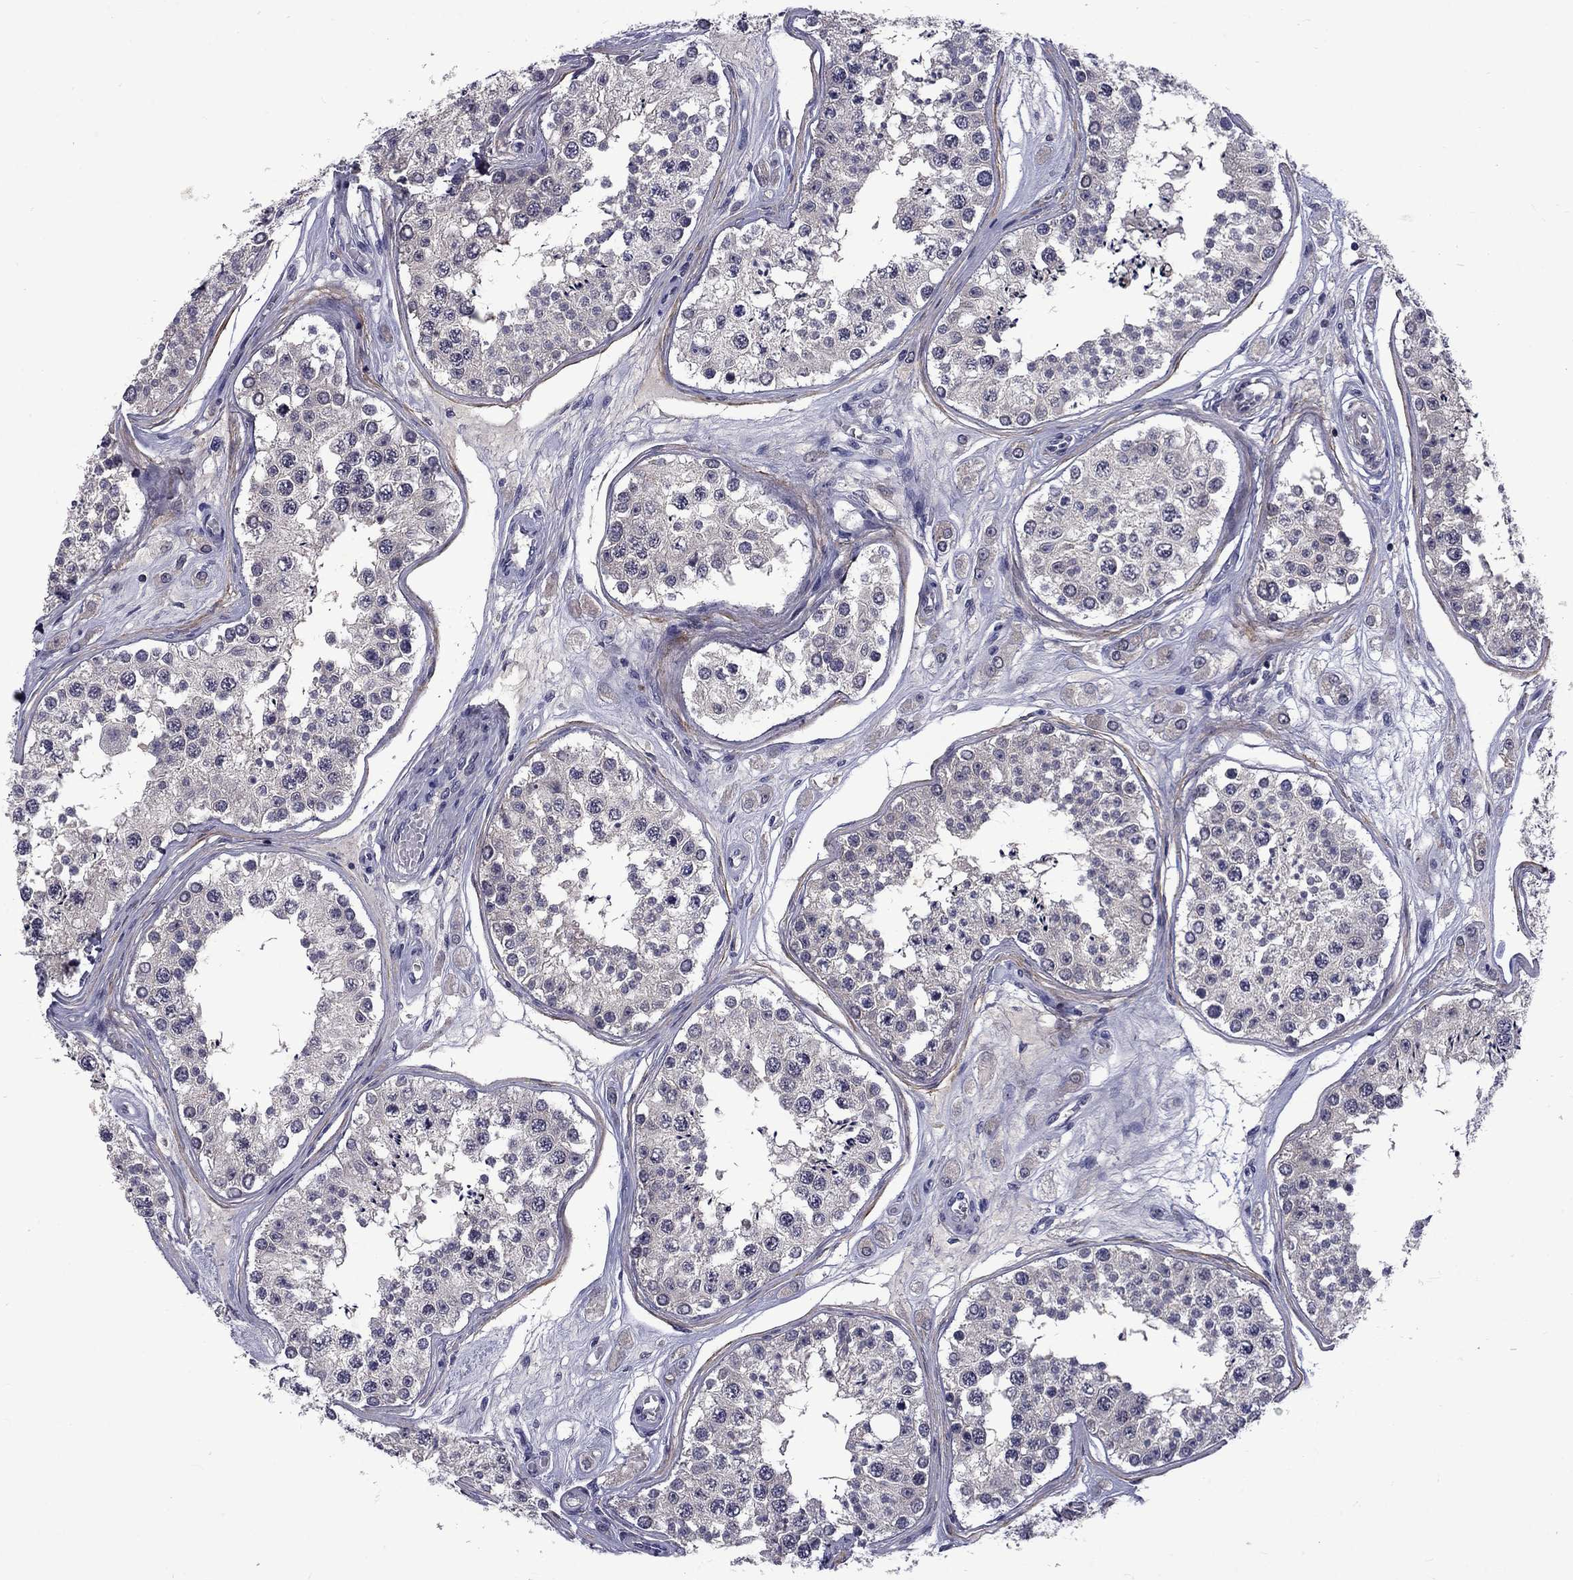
{"staining": {"intensity": "weak", "quantity": "<25%", "location": "cytoplasmic/membranous"}, "tissue": "testis", "cell_type": "Cells in seminiferous ducts", "image_type": "normal", "snomed": [{"axis": "morphology", "description": "Normal tissue, NOS"}, {"axis": "topography", "description": "Testis"}], "caption": "This is a photomicrograph of immunohistochemistry staining of benign testis, which shows no expression in cells in seminiferous ducts. (DAB (3,3'-diaminobenzidine) IHC, high magnification).", "gene": "SNTA1", "patient": {"sex": "male", "age": 25}}